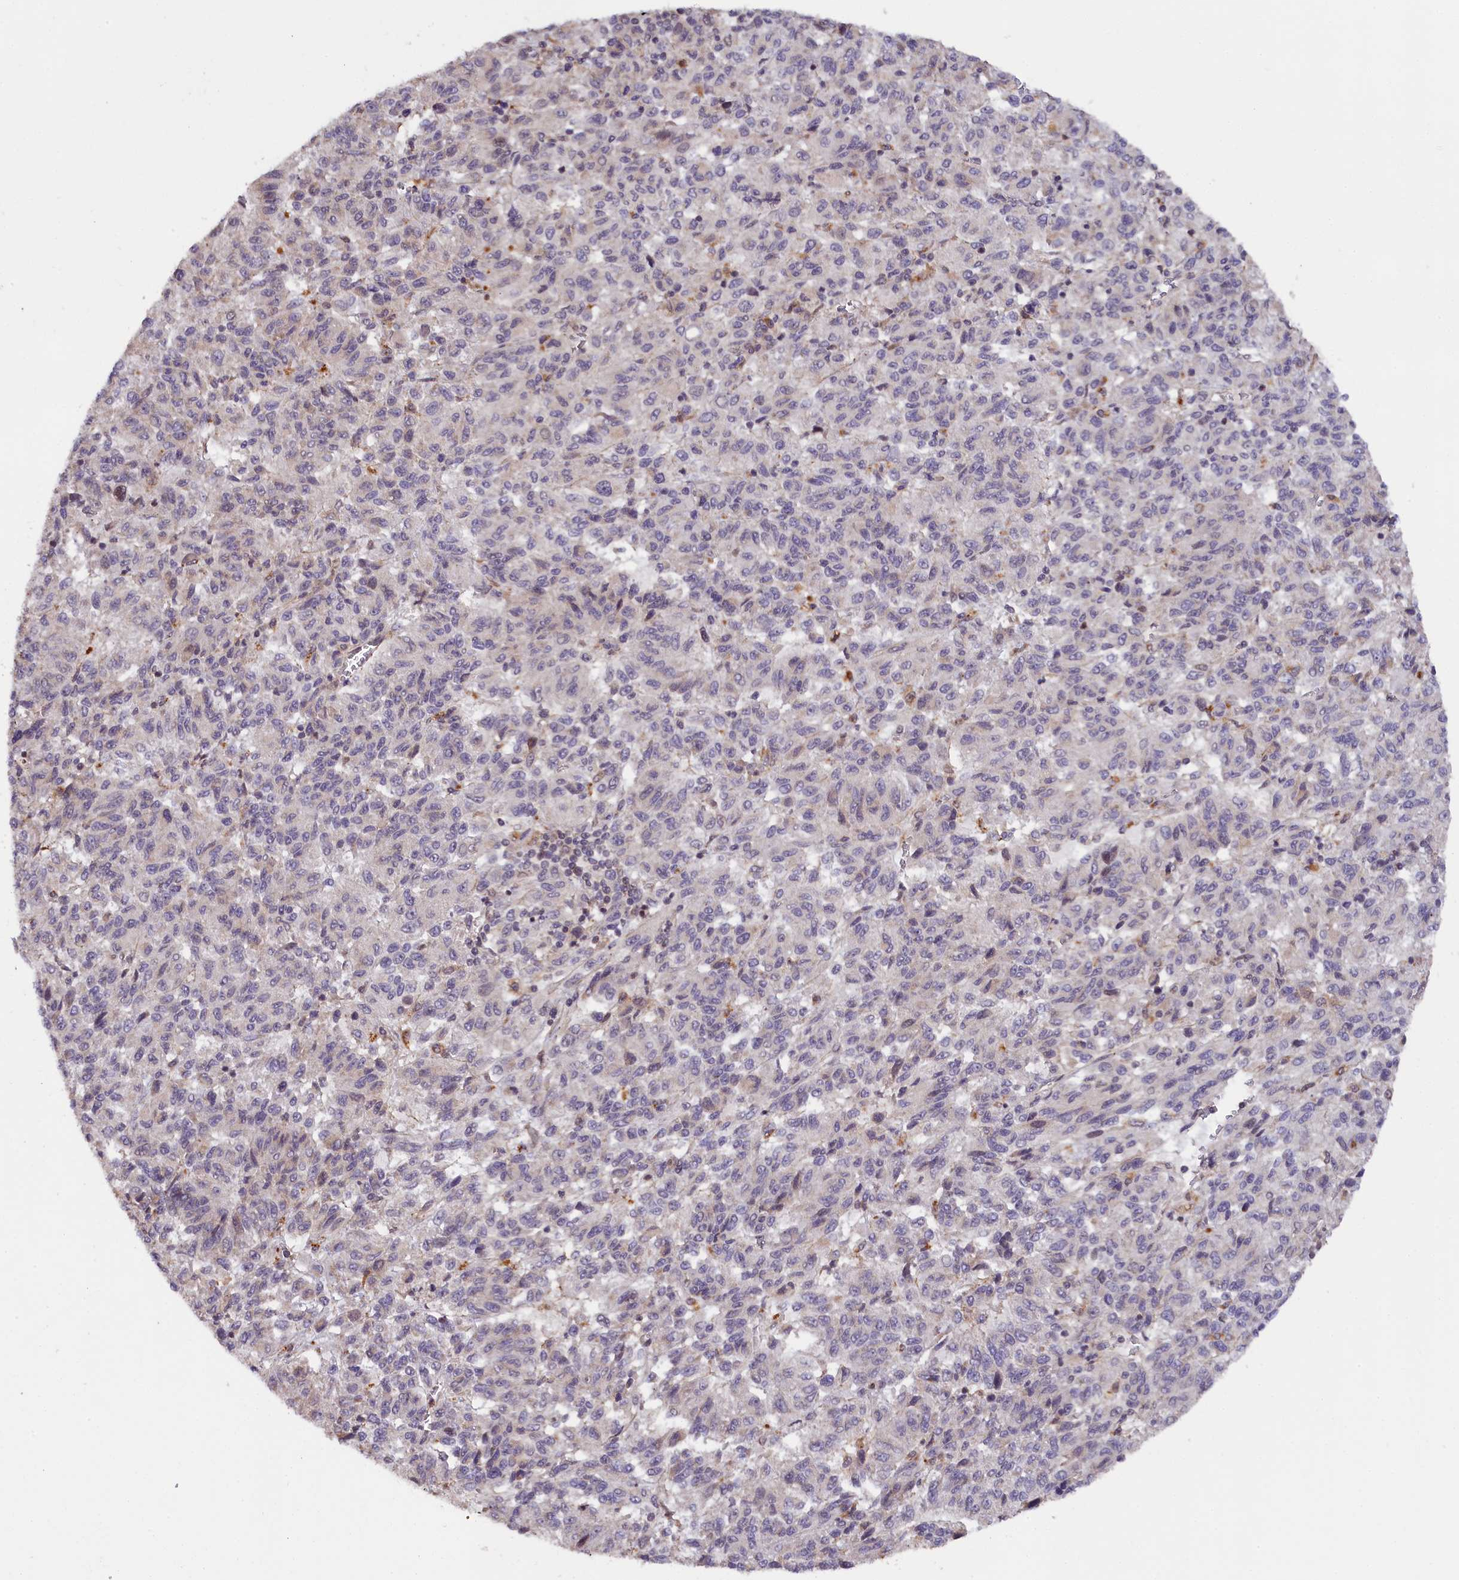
{"staining": {"intensity": "negative", "quantity": "none", "location": "none"}, "tissue": "melanoma", "cell_type": "Tumor cells", "image_type": "cancer", "snomed": [{"axis": "morphology", "description": "Malignant melanoma, Metastatic site"}, {"axis": "topography", "description": "Lung"}], "caption": "Tumor cells show no significant positivity in malignant melanoma (metastatic site).", "gene": "ZNF480", "patient": {"sex": "male", "age": 64}}